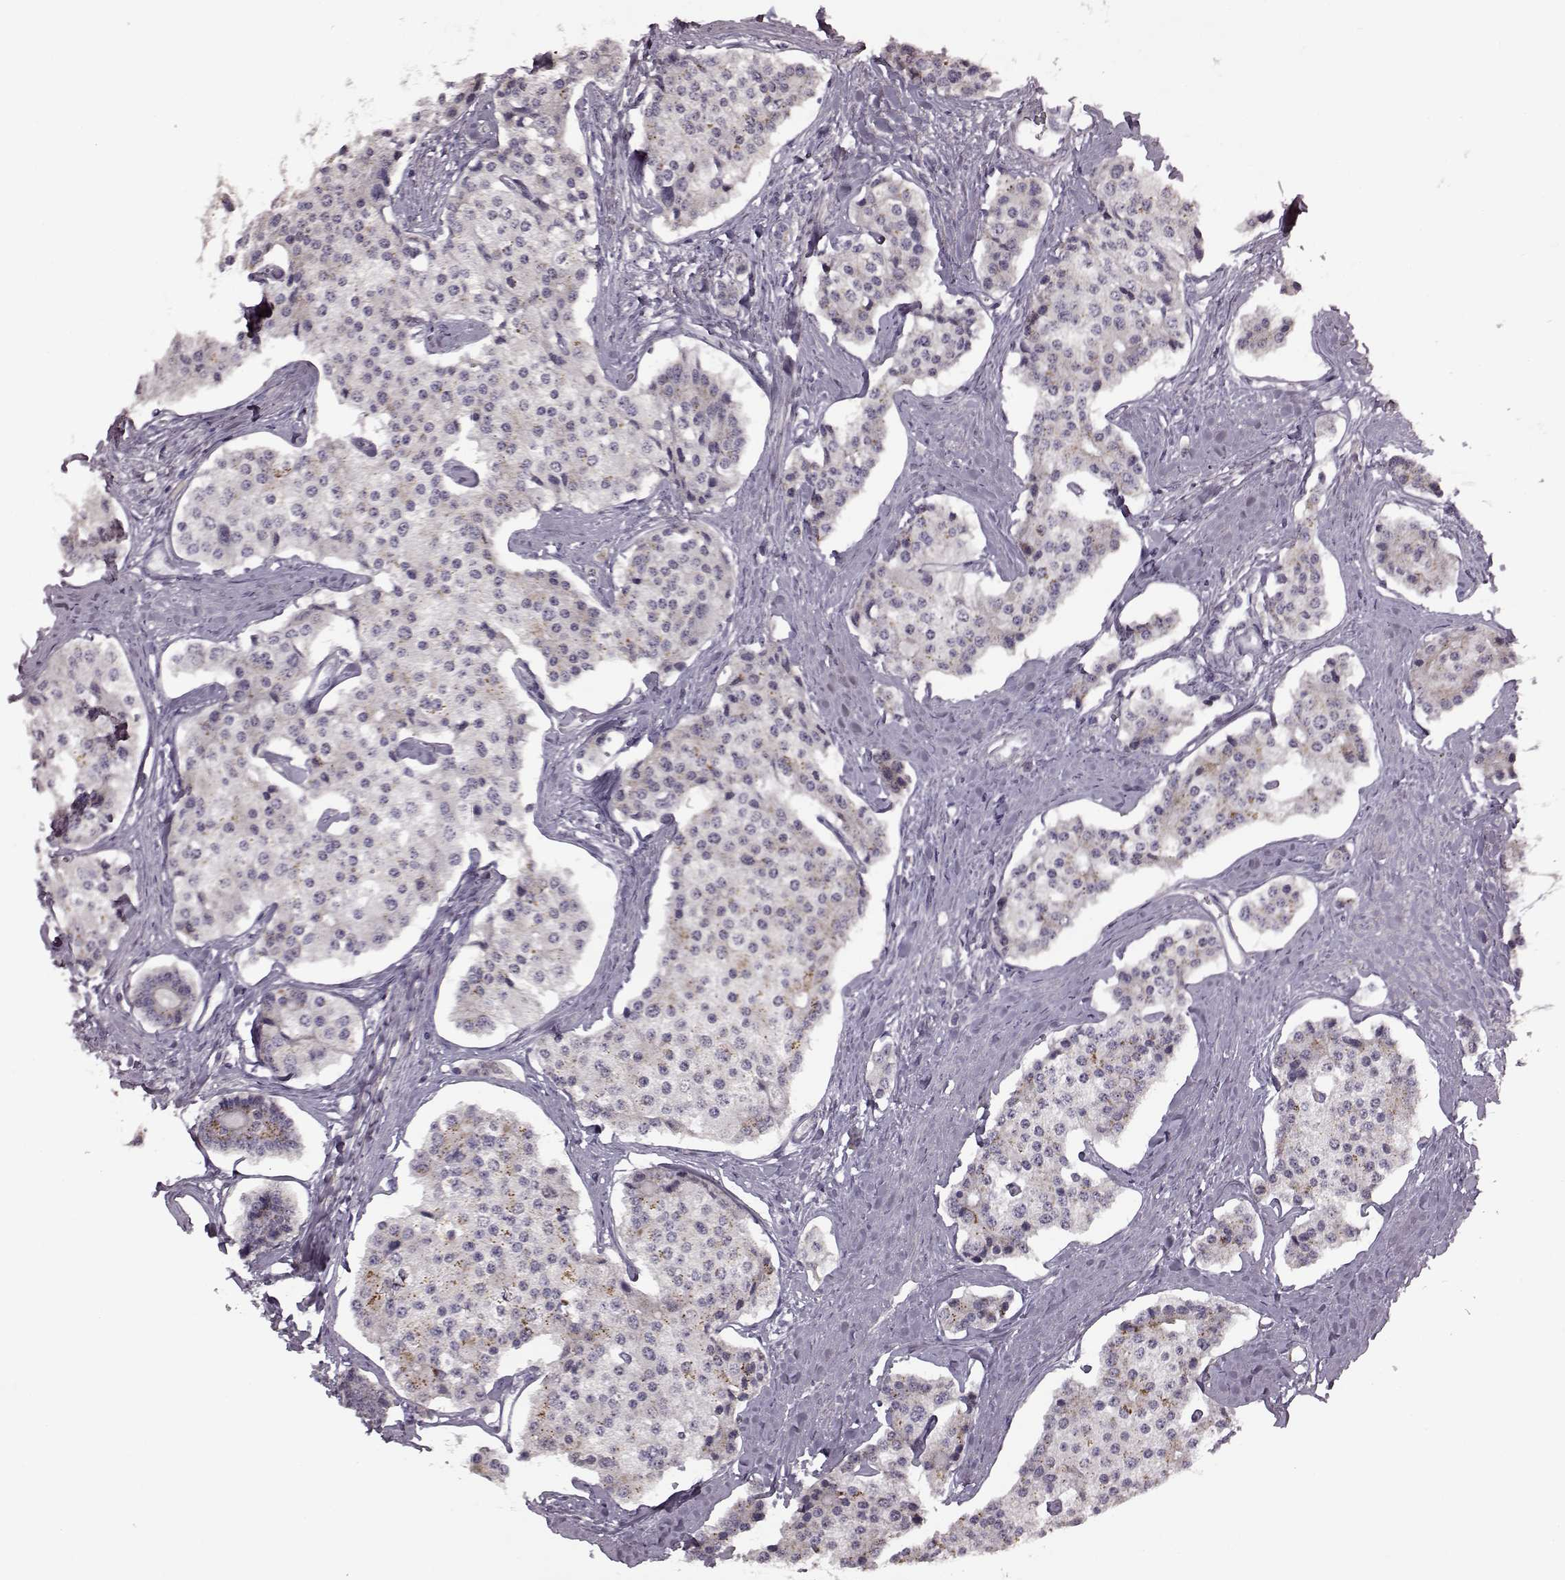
{"staining": {"intensity": "negative", "quantity": "none", "location": "none"}, "tissue": "carcinoid", "cell_type": "Tumor cells", "image_type": "cancer", "snomed": [{"axis": "morphology", "description": "Carcinoid, malignant, NOS"}, {"axis": "topography", "description": "Small intestine"}], "caption": "Immunohistochemical staining of malignant carcinoid displays no significant expression in tumor cells.", "gene": "CNGA3", "patient": {"sex": "female", "age": 65}}